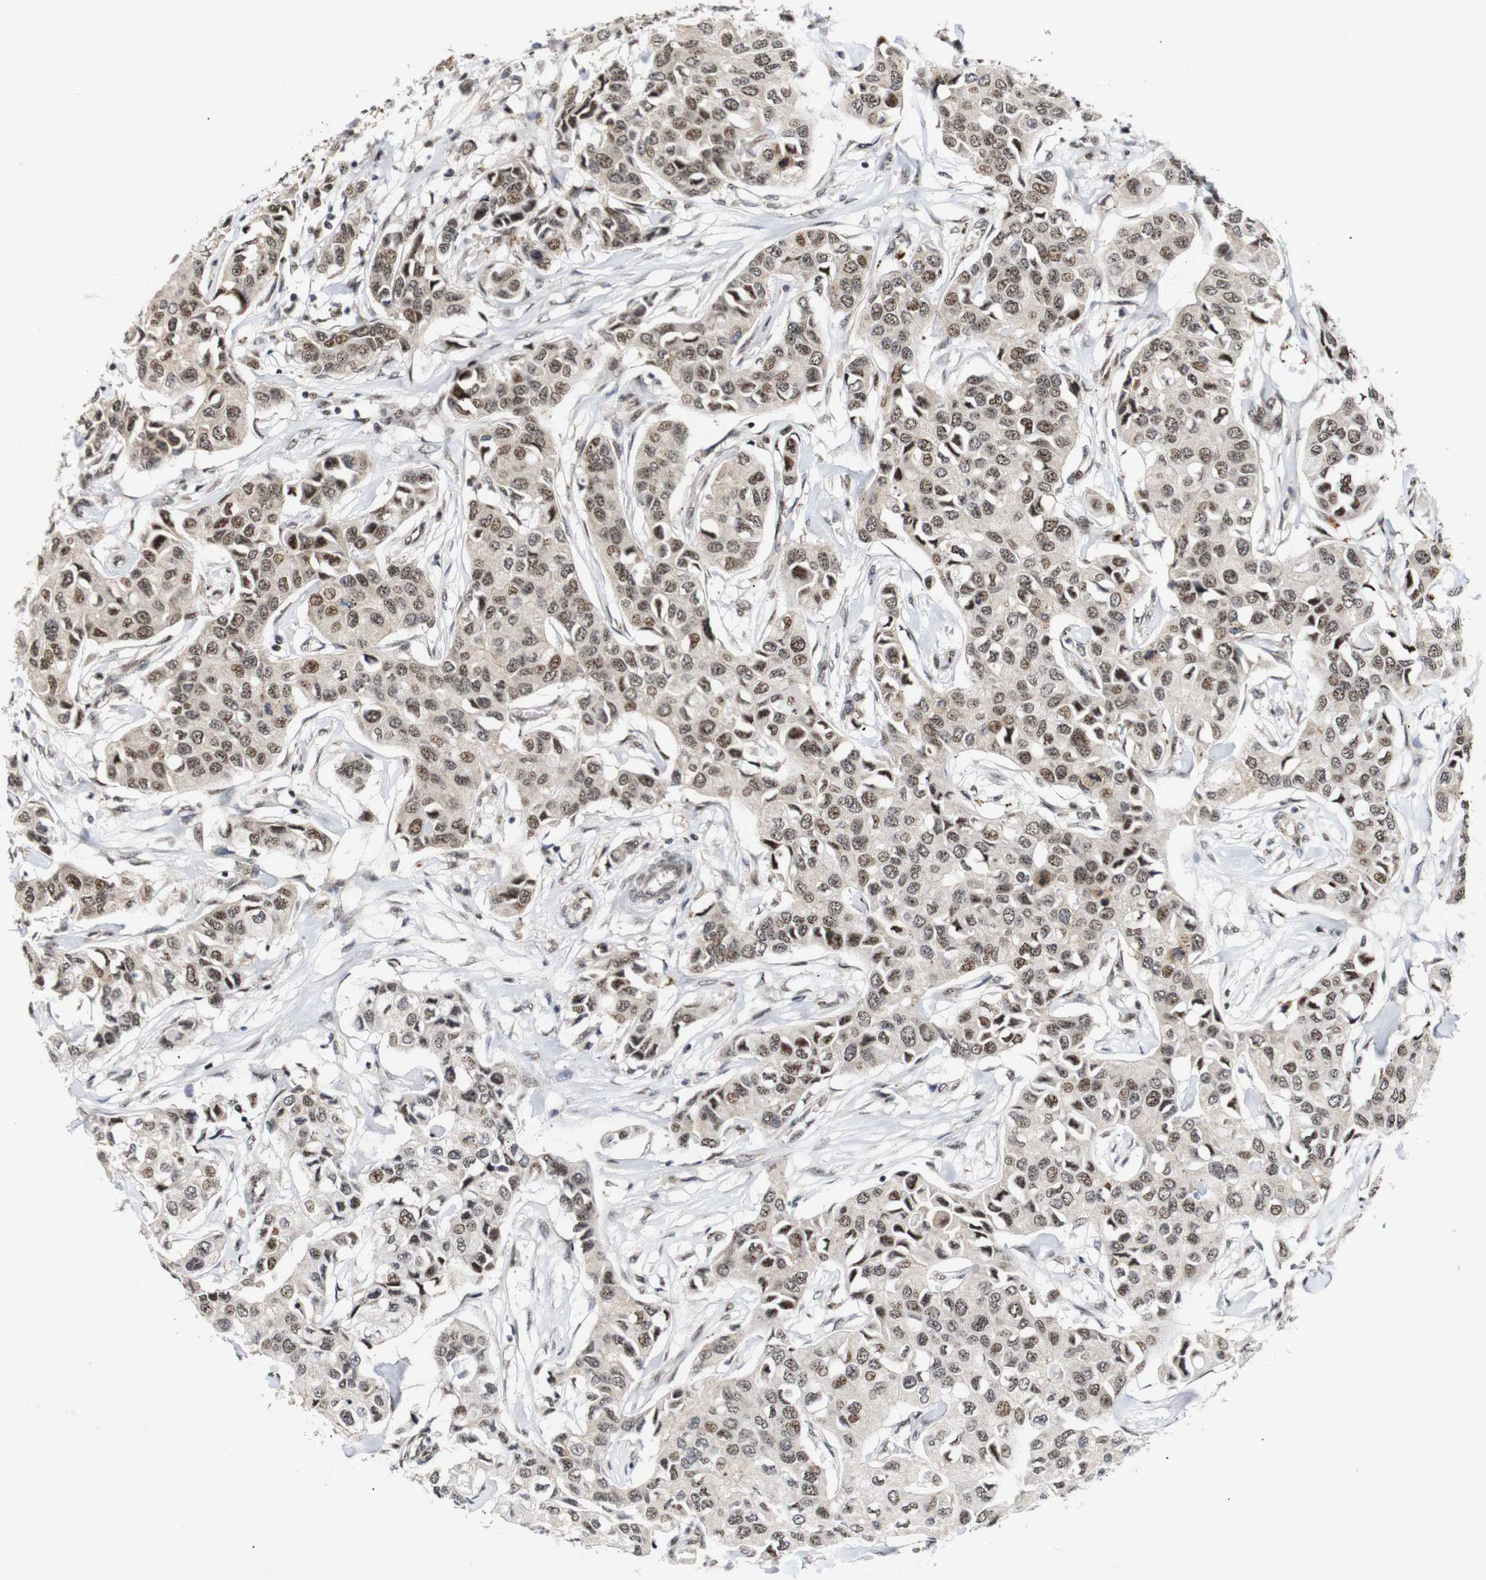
{"staining": {"intensity": "moderate", "quantity": ">75%", "location": "cytoplasmic/membranous,nuclear"}, "tissue": "breast cancer", "cell_type": "Tumor cells", "image_type": "cancer", "snomed": [{"axis": "morphology", "description": "Duct carcinoma"}, {"axis": "topography", "description": "Breast"}], "caption": "About >75% of tumor cells in infiltrating ductal carcinoma (breast) reveal moderate cytoplasmic/membranous and nuclear protein staining as visualized by brown immunohistochemical staining.", "gene": "PYM1", "patient": {"sex": "female", "age": 80}}